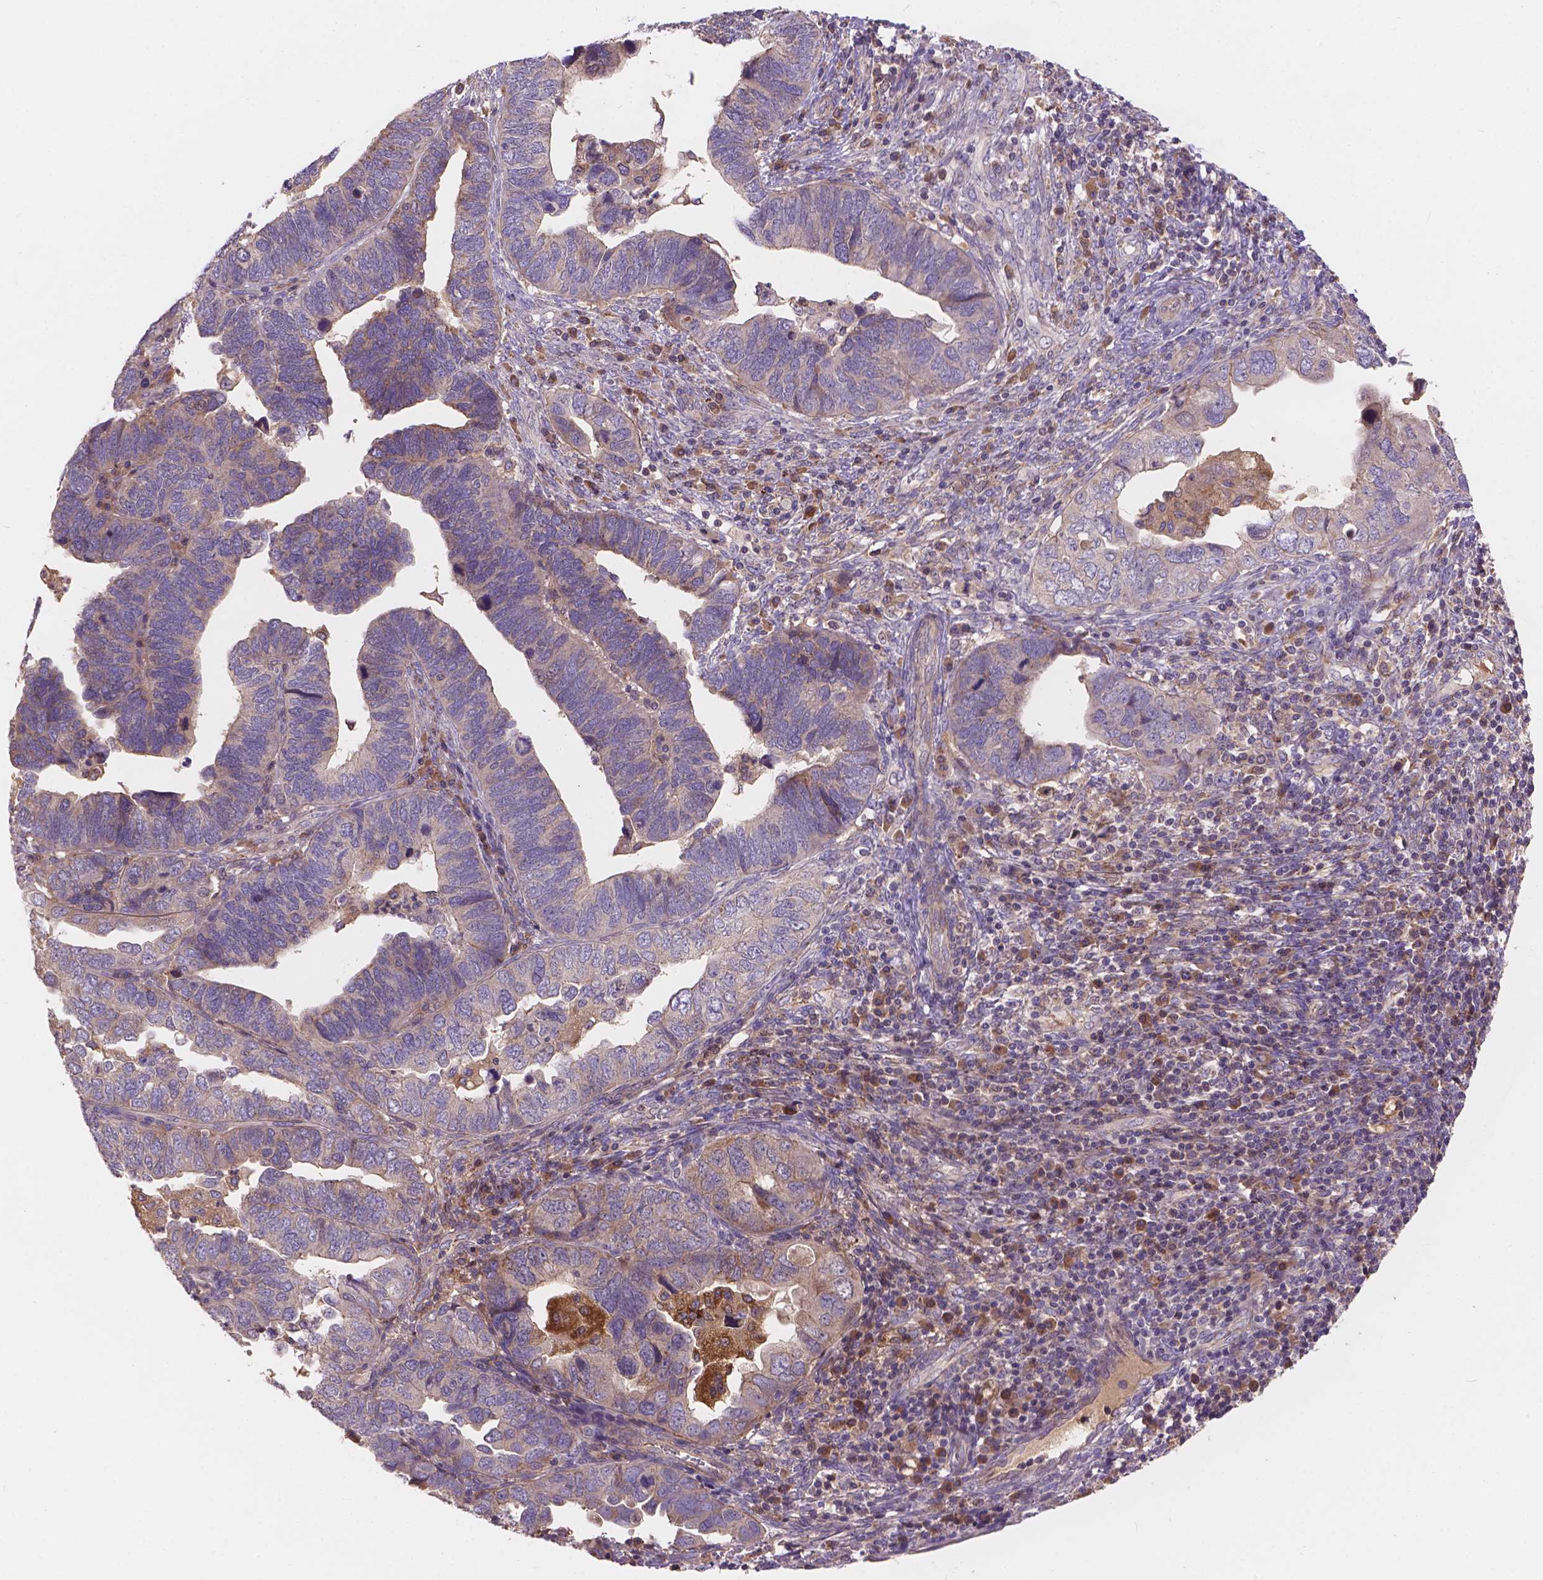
{"staining": {"intensity": "moderate", "quantity": ">75%", "location": "cytoplasmic/membranous"}, "tissue": "endometrial cancer", "cell_type": "Tumor cells", "image_type": "cancer", "snomed": [{"axis": "morphology", "description": "Adenocarcinoma, NOS"}, {"axis": "topography", "description": "Endometrium"}], "caption": "Immunohistochemistry photomicrograph of human endometrial cancer stained for a protein (brown), which displays medium levels of moderate cytoplasmic/membranous expression in about >75% of tumor cells.", "gene": "CDK10", "patient": {"sex": "female", "age": 79}}